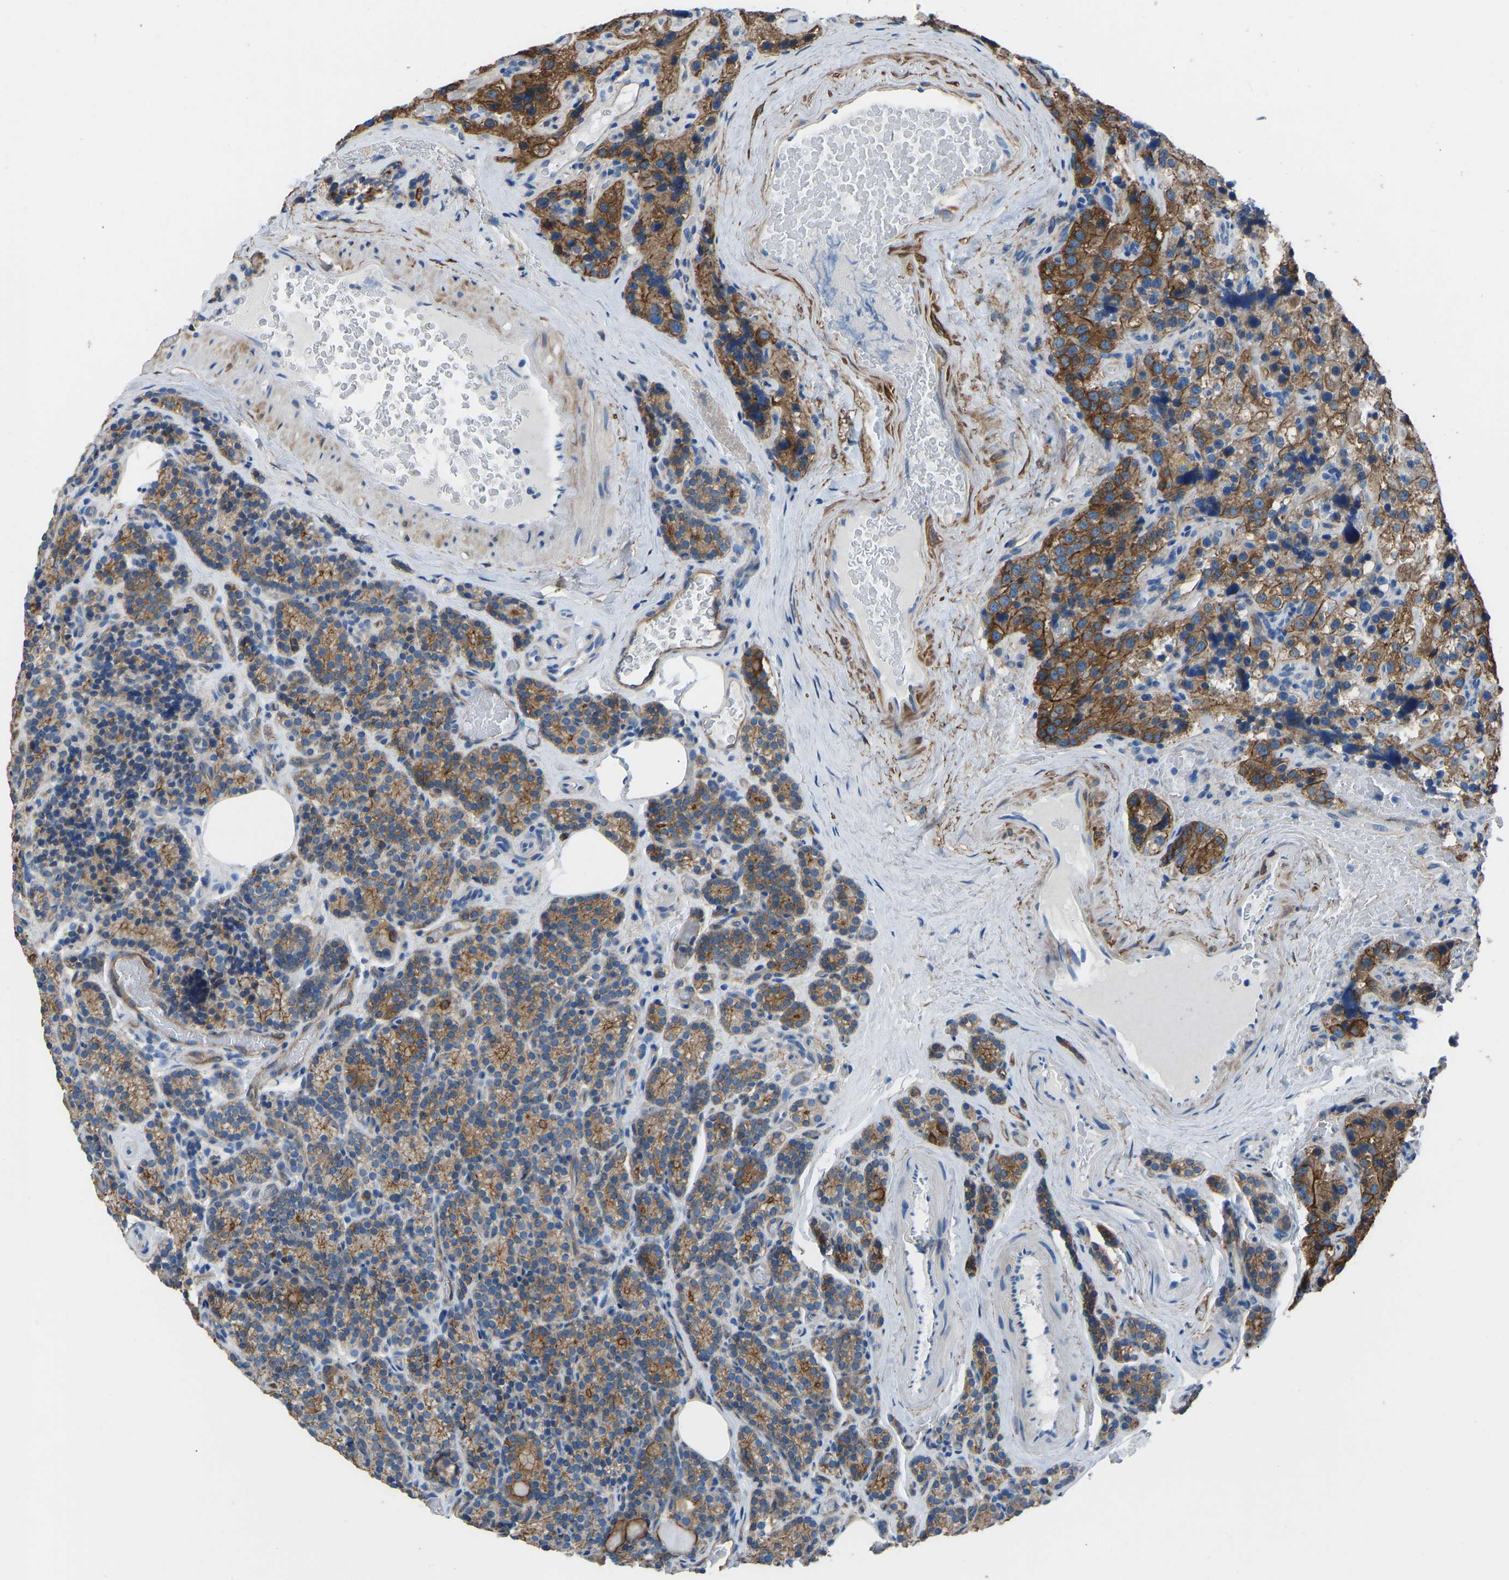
{"staining": {"intensity": "moderate", "quantity": ">75%", "location": "cytoplasmic/membranous"}, "tissue": "parathyroid gland", "cell_type": "Glandular cells", "image_type": "normal", "snomed": [{"axis": "morphology", "description": "Normal tissue, NOS"}, {"axis": "morphology", "description": "Adenoma, NOS"}, {"axis": "topography", "description": "Parathyroid gland"}], "caption": "Immunohistochemistry of normal human parathyroid gland demonstrates medium levels of moderate cytoplasmic/membranous expression in about >75% of glandular cells.", "gene": "MYH10", "patient": {"sex": "female", "age": 51}}